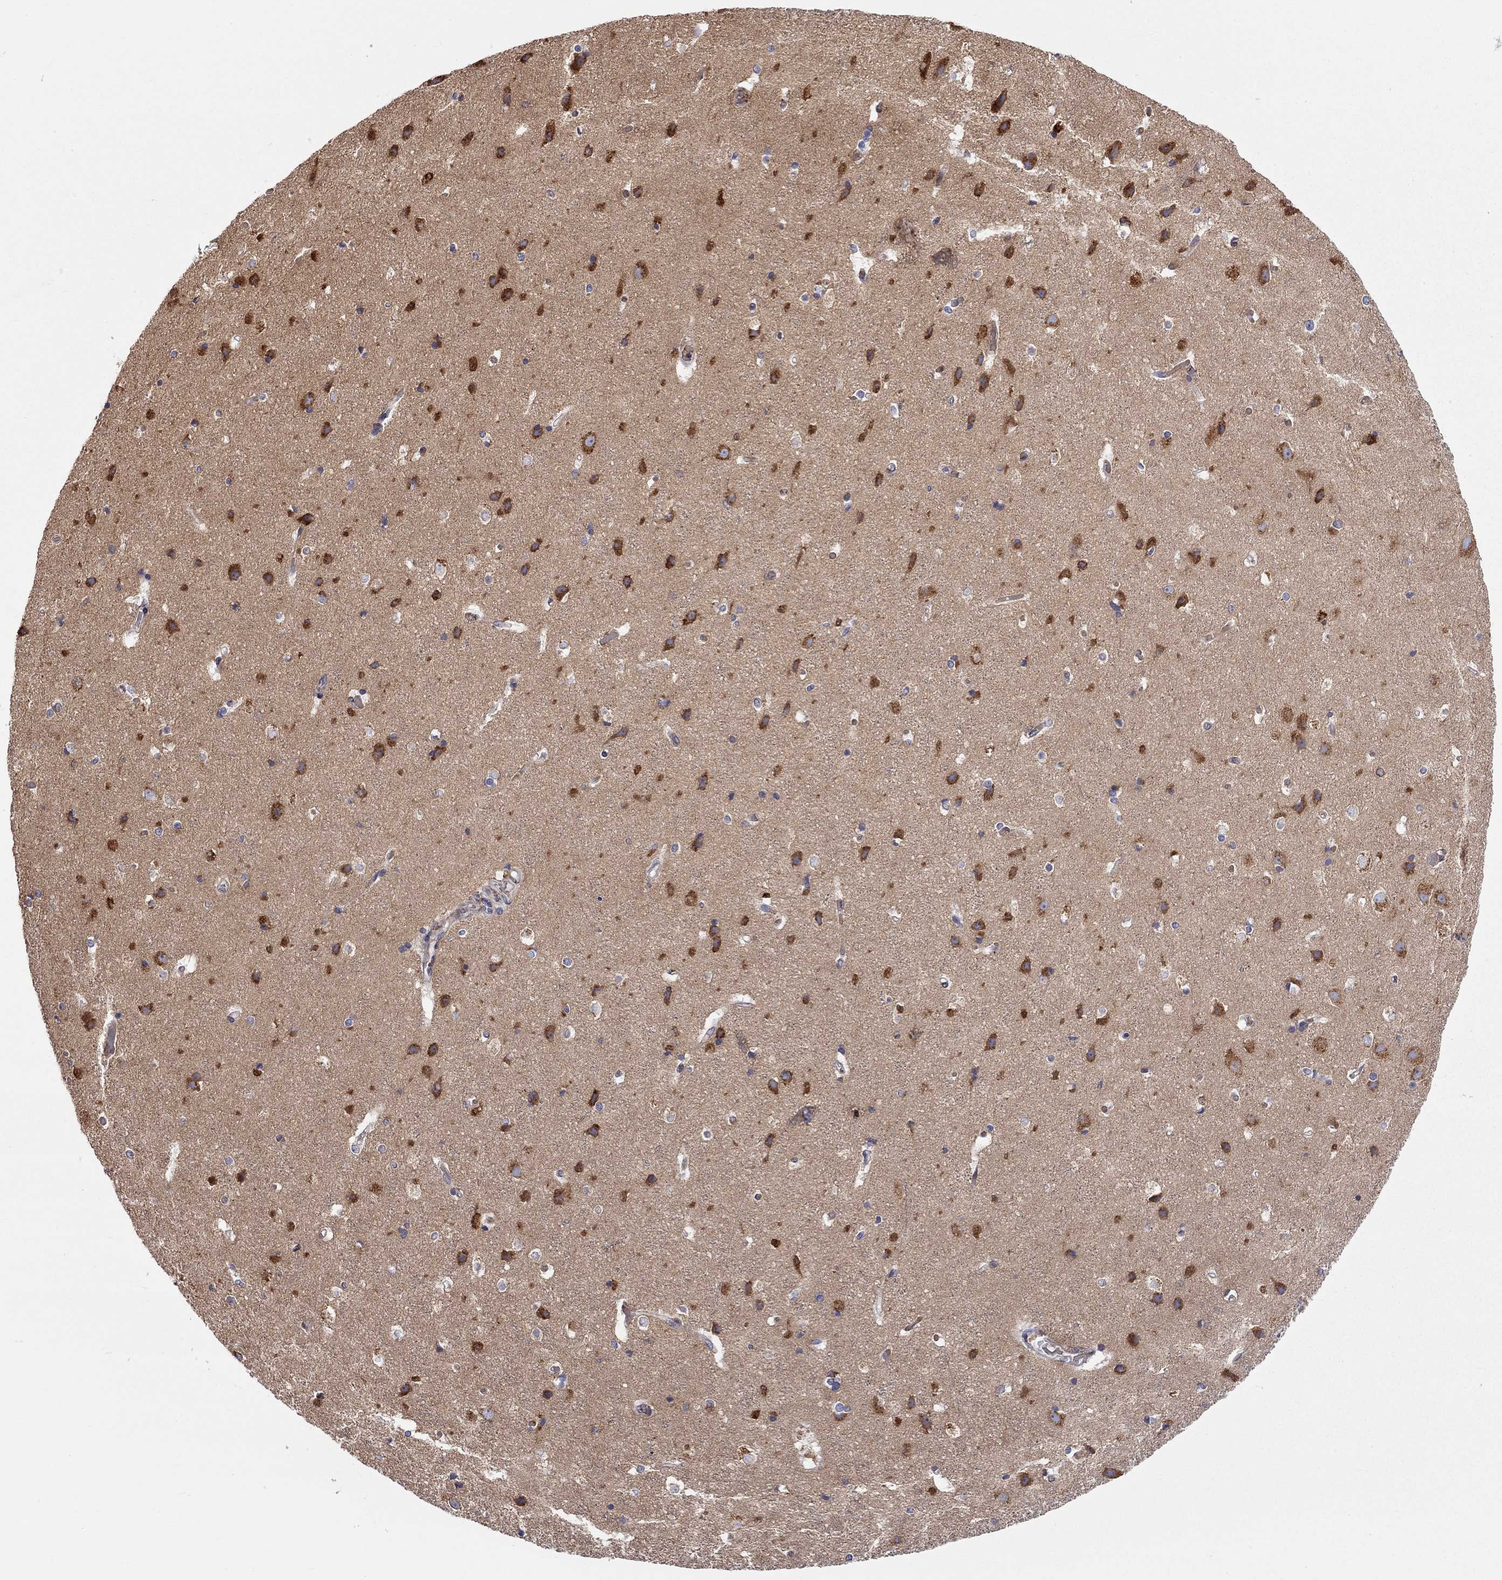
{"staining": {"intensity": "negative", "quantity": "none", "location": "none"}, "tissue": "cerebral cortex", "cell_type": "Endothelial cells", "image_type": "normal", "snomed": [{"axis": "morphology", "description": "Normal tissue, NOS"}, {"axis": "topography", "description": "Cerebral cortex"}], "caption": "Immunohistochemistry (IHC) histopathology image of benign cerebral cortex: cerebral cortex stained with DAB reveals no significant protein positivity in endothelial cells.", "gene": "CASTOR1", "patient": {"sex": "female", "age": 52}}